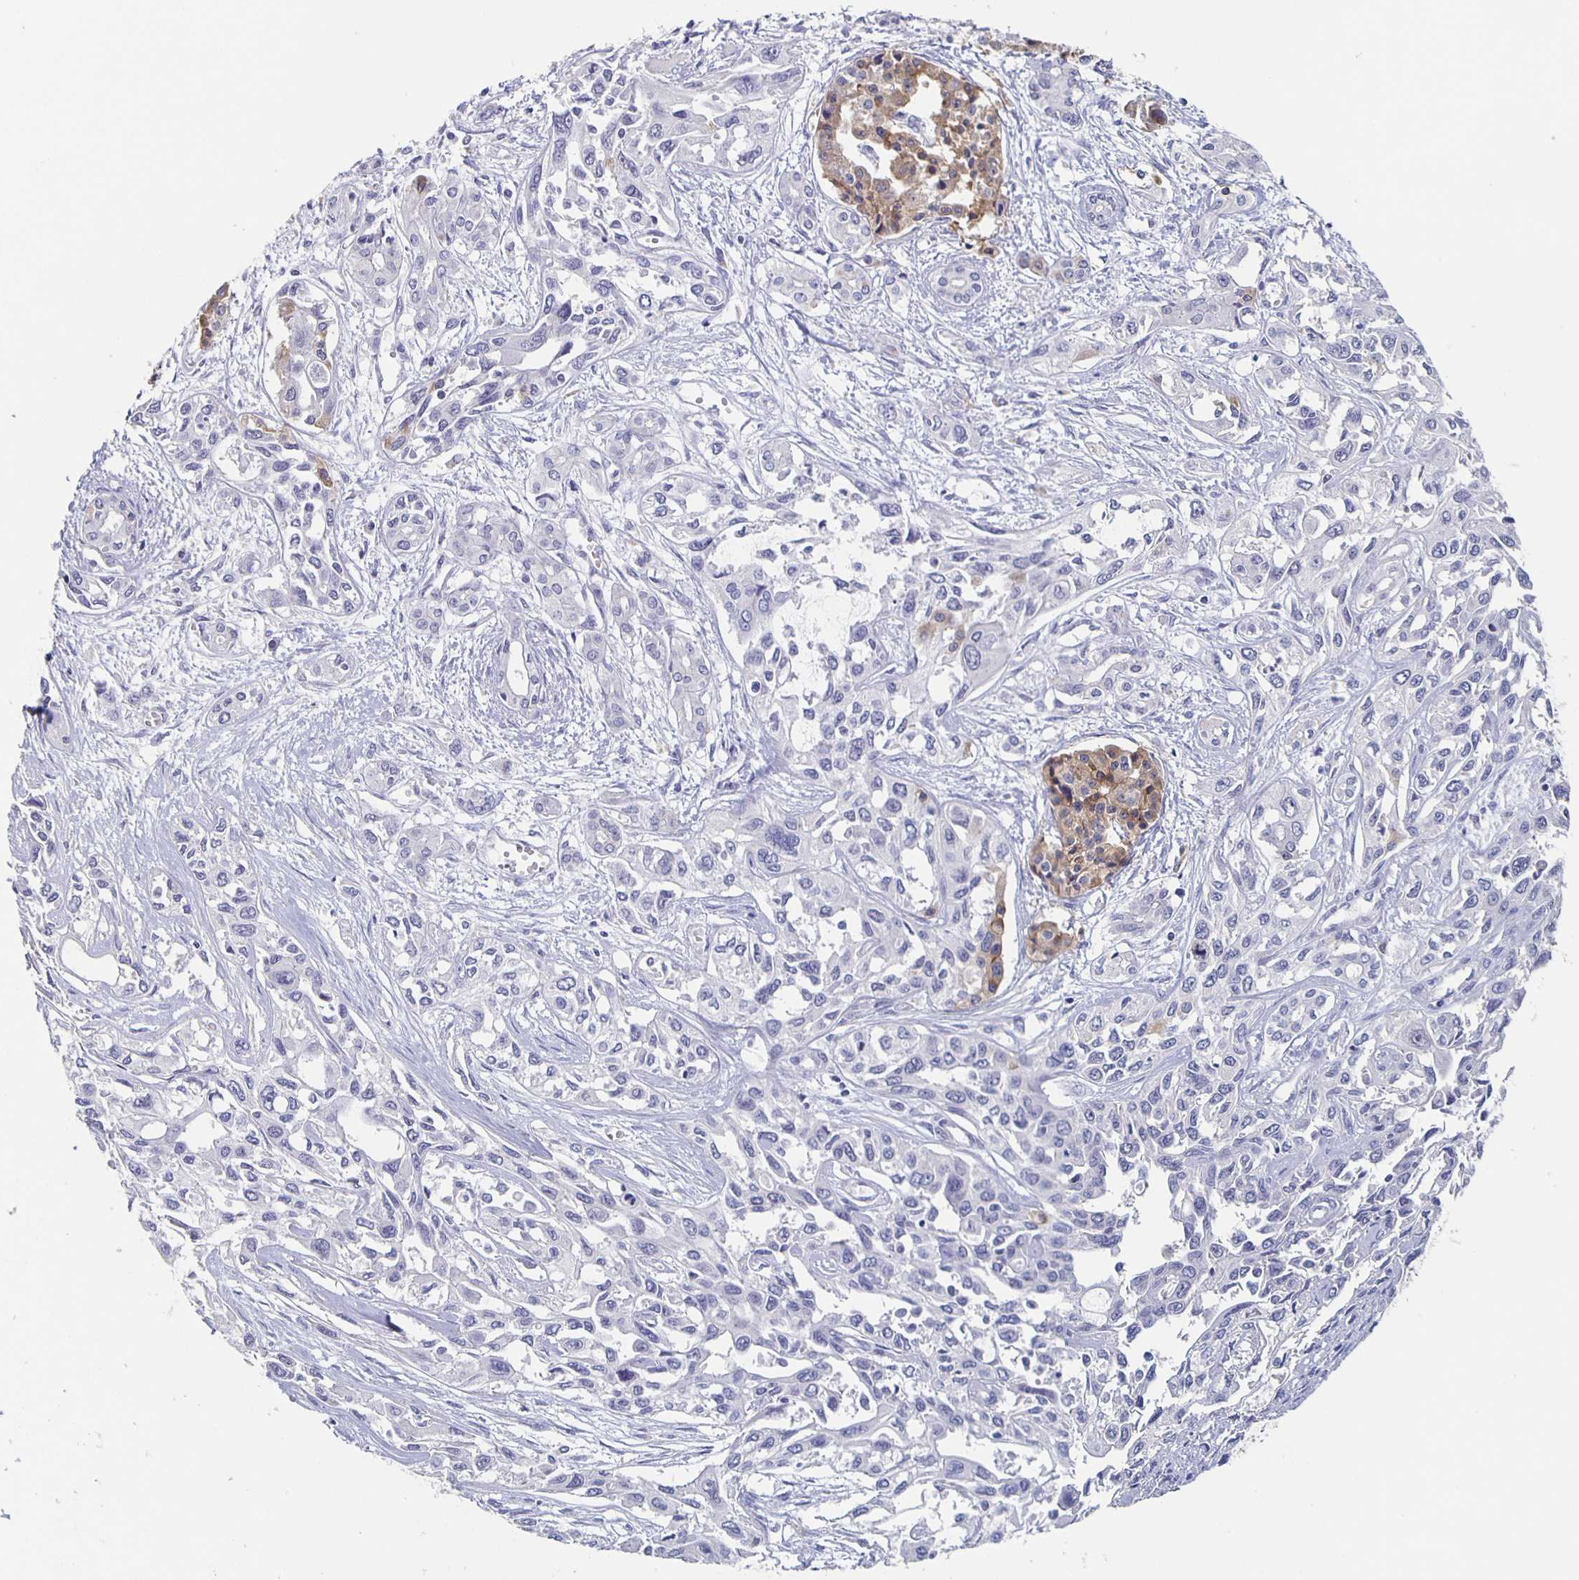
{"staining": {"intensity": "negative", "quantity": "none", "location": "none"}, "tissue": "pancreatic cancer", "cell_type": "Tumor cells", "image_type": "cancer", "snomed": [{"axis": "morphology", "description": "Adenocarcinoma, NOS"}, {"axis": "topography", "description": "Pancreas"}], "caption": "Immunohistochemistry (IHC) image of neoplastic tissue: pancreatic cancer stained with DAB reveals no significant protein expression in tumor cells.", "gene": "CACNA2D2", "patient": {"sex": "female", "age": 55}}